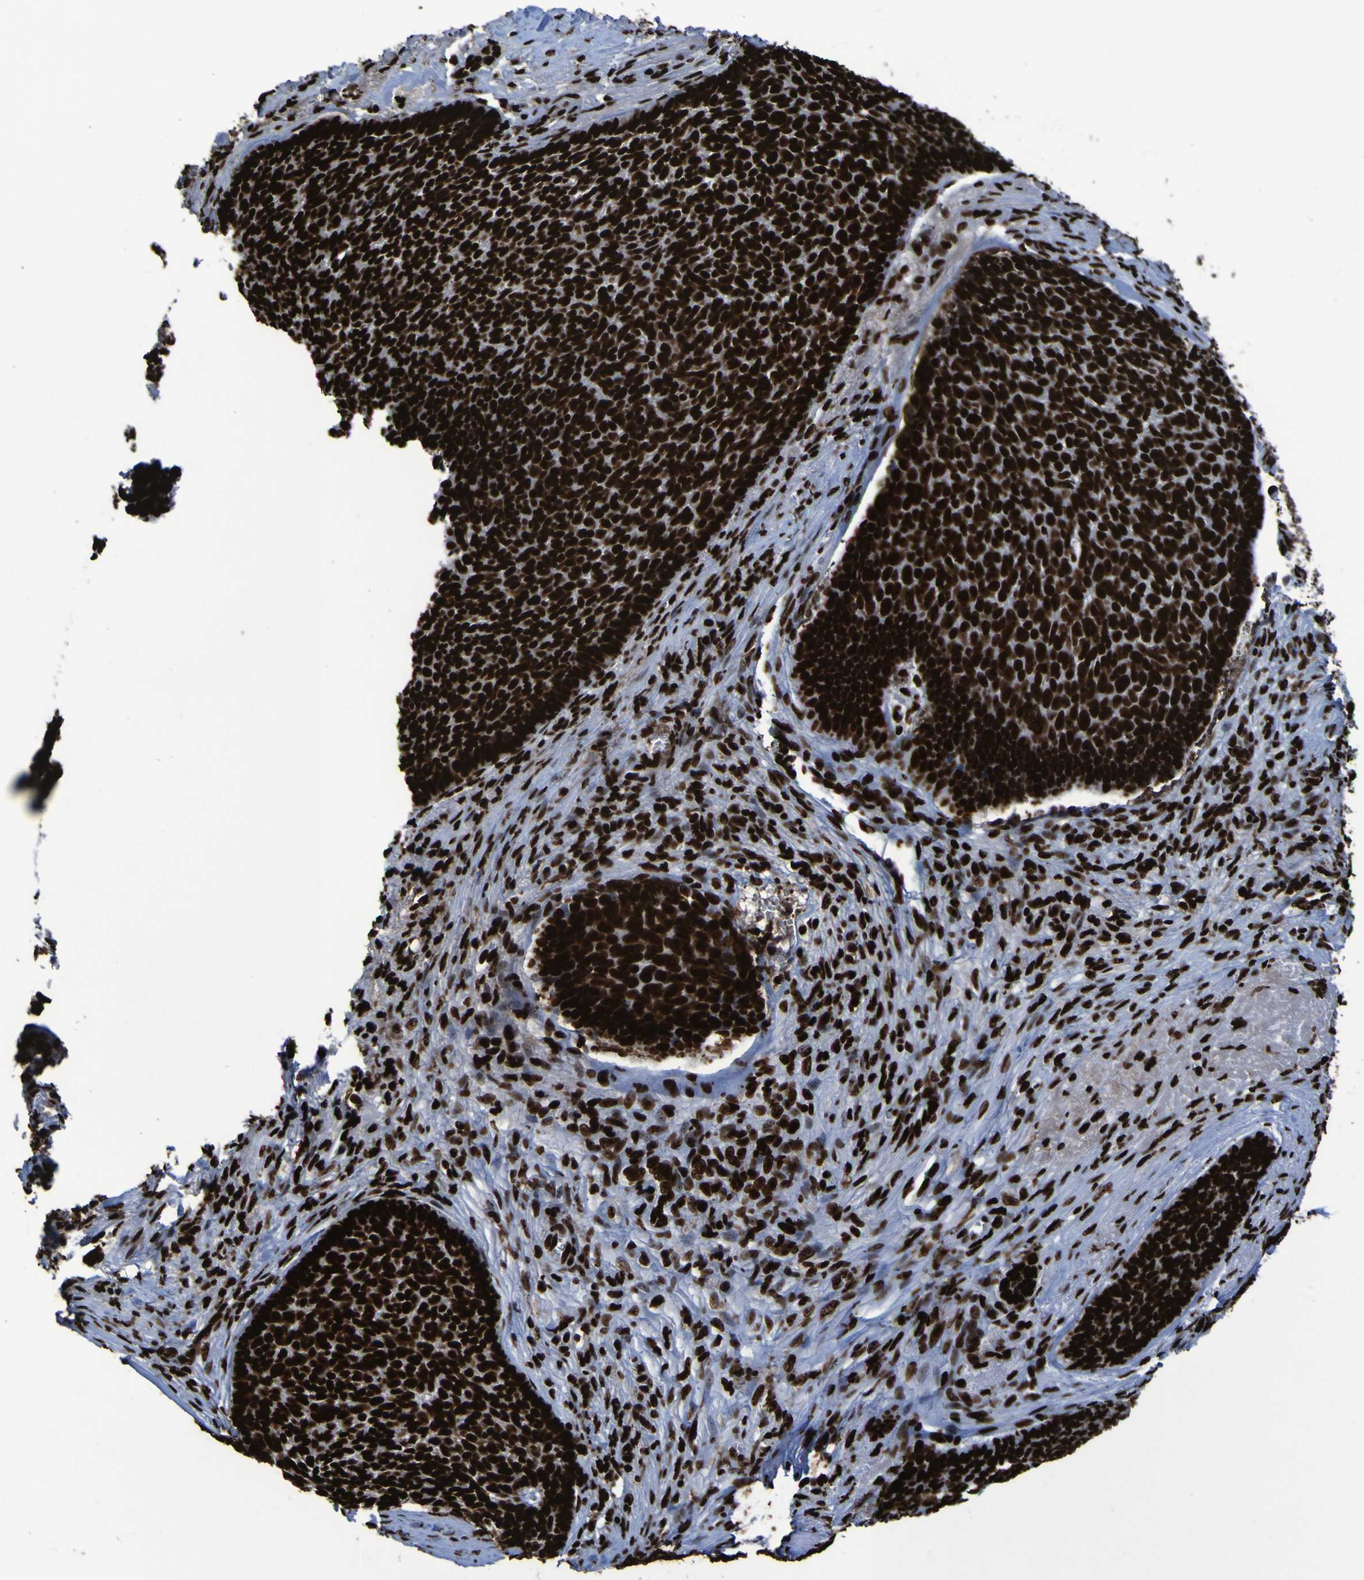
{"staining": {"intensity": "strong", "quantity": ">75%", "location": "nuclear"}, "tissue": "skin cancer", "cell_type": "Tumor cells", "image_type": "cancer", "snomed": [{"axis": "morphology", "description": "Basal cell carcinoma"}, {"axis": "topography", "description": "Skin"}], "caption": "Protein expression analysis of skin cancer (basal cell carcinoma) displays strong nuclear expression in about >75% of tumor cells.", "gene": "NPM1", "patient": {"sex": "male", "age": 84}}